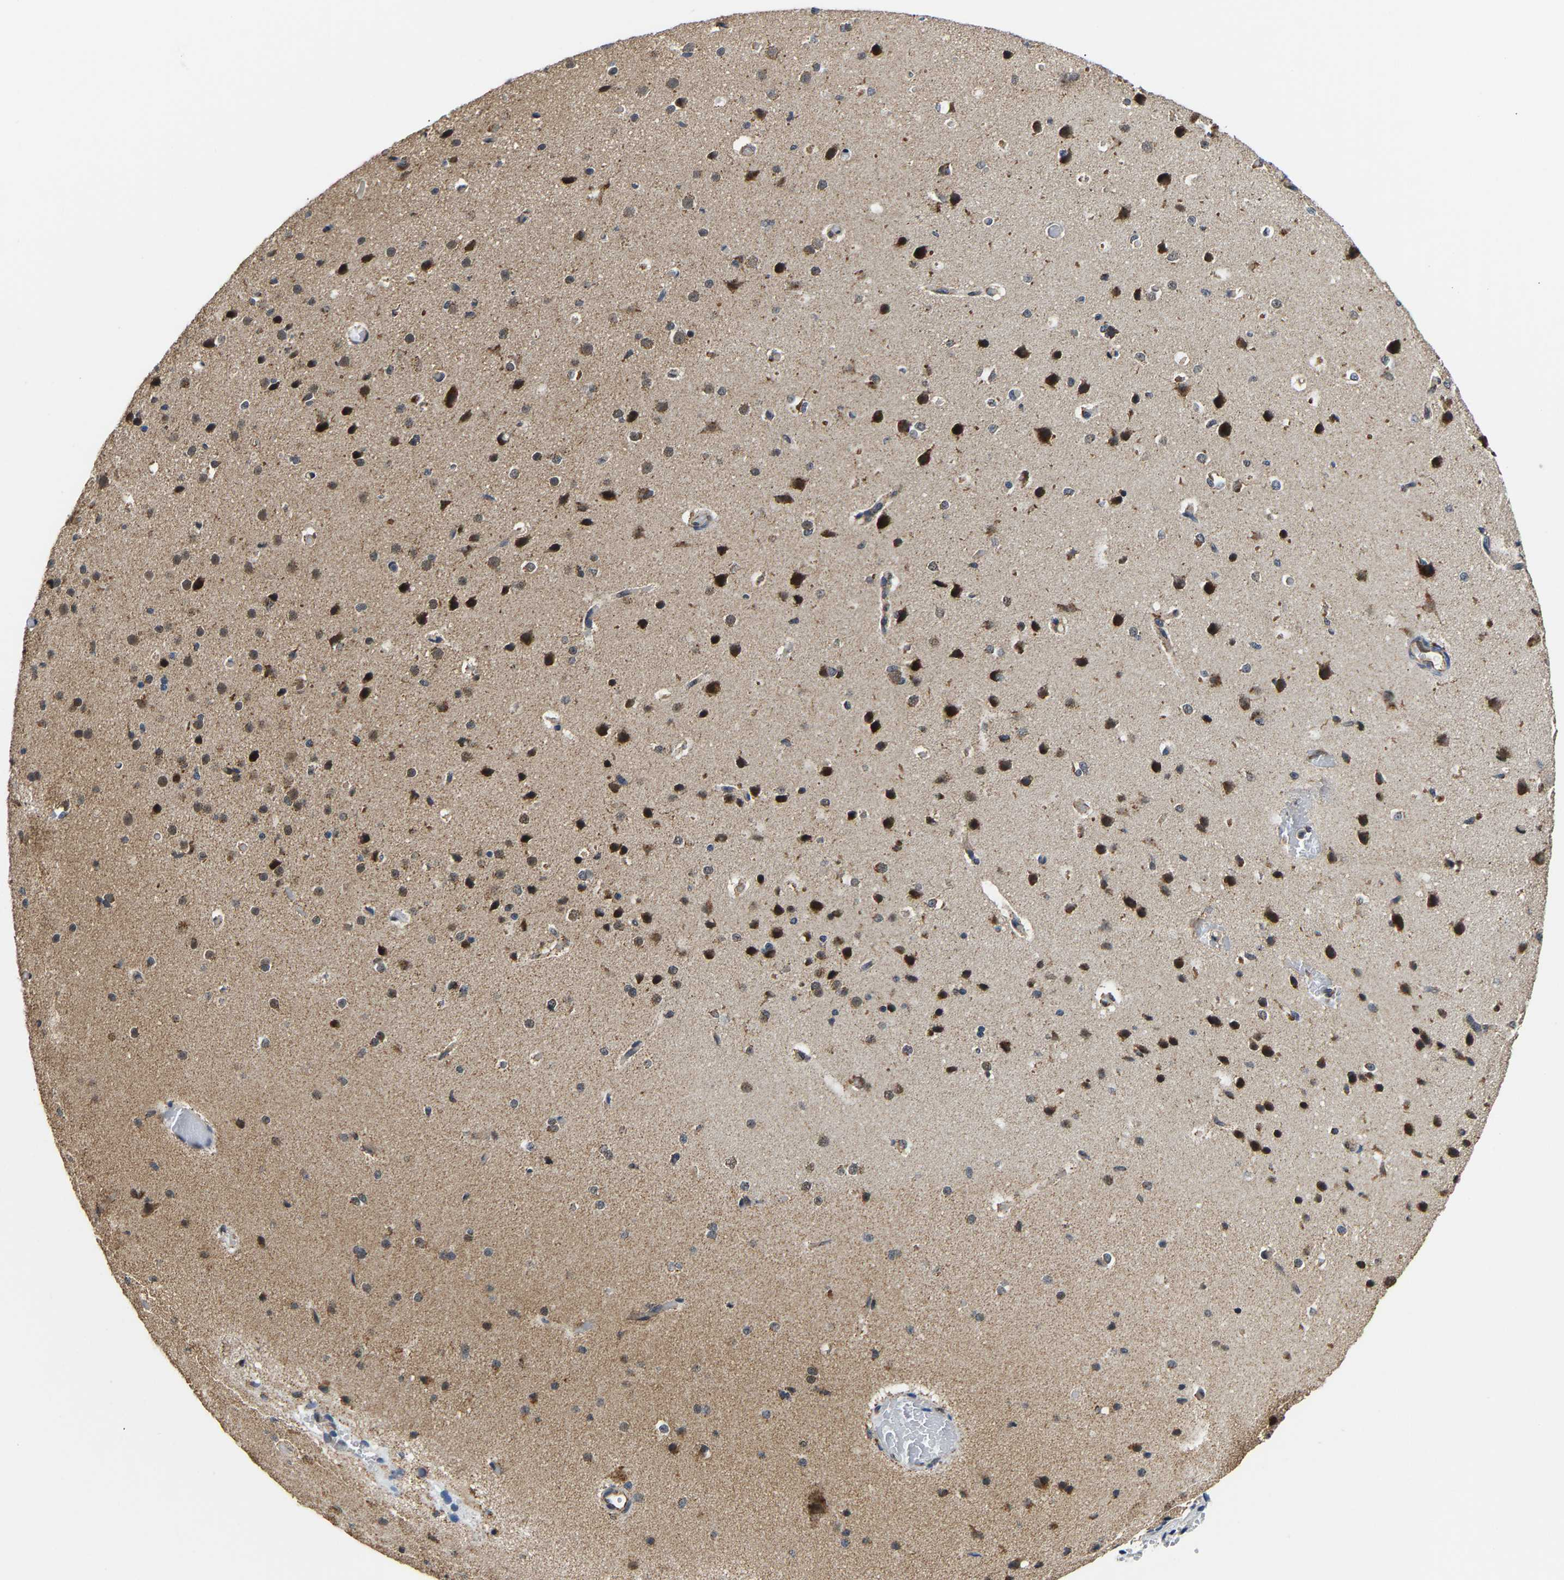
{"staining": {"intensity": "weak", "quantity": "25%-75%", "location": "cytoplasmic/membranous"}, "tissue": "cerebral cortex", "cell_type": "Endothelial cells", "image_type": "normal", "snomed": [{"axis": "morphology", "description": "Normal tissue, NOS"}, {"axis": "morphology", "description": "Developmental malformation"}, {"axis": "topography", "description": "Cerebral cortex"}], "caption": "Immunohistochemical staining of benign human cerebral cortex demonstrates weak cytoplasmic/membranous protein staining in about 25%-75% of endothelial cells. (DAB = brown stain, brightfield microscopy at high magnification).", "gene": "GIMAP7", "patient": {"sex": "female", "age": 30}}